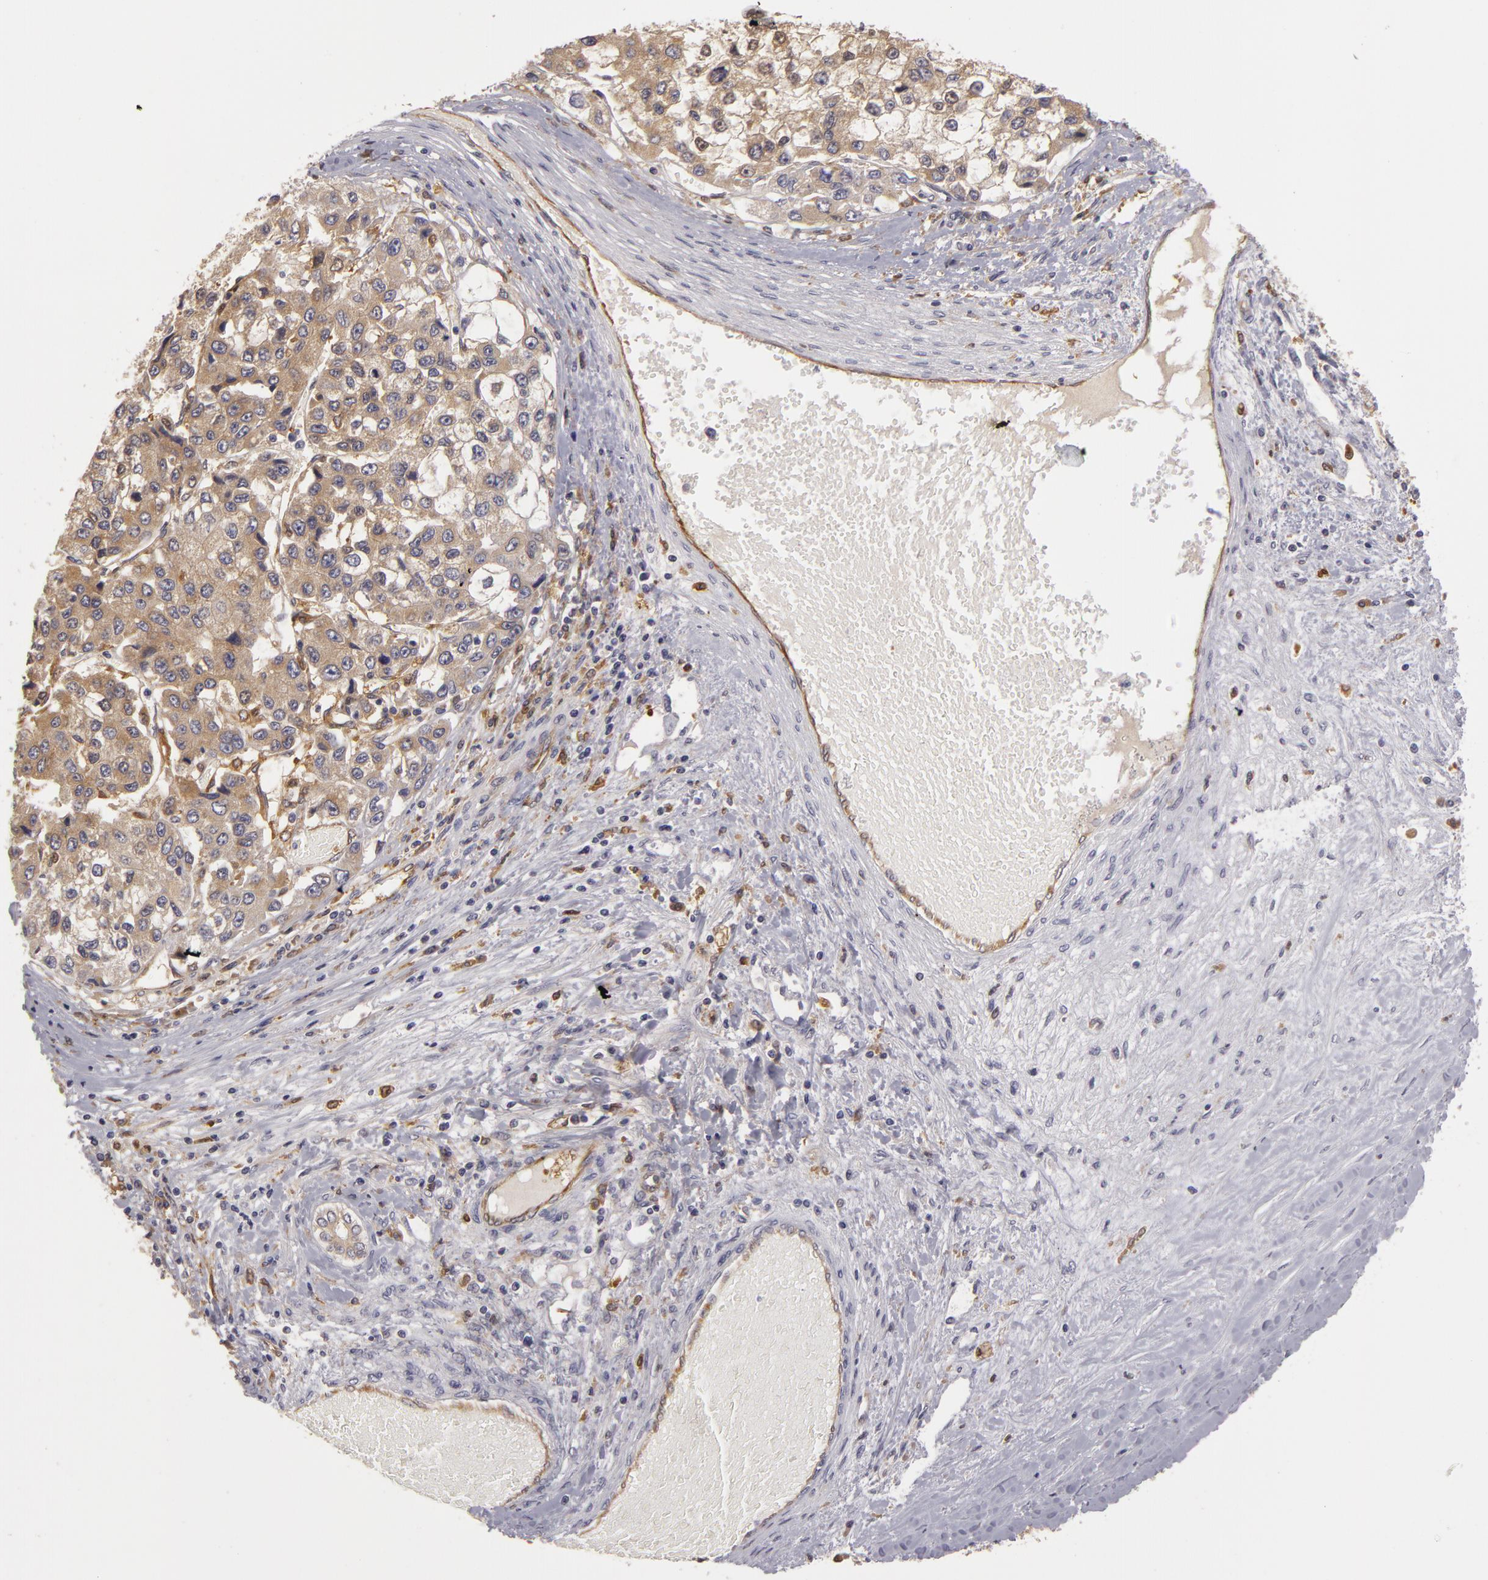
{"staining": {"intensity": "weak", "quantity": ">75%", "location": "cytoplasmic/membranous"}, "tissue": "liver cancer", "cell_type": "Tumor cells", "image_type": "cancer", "snomed": [{"axis": "morphology", "description": "Carcinoma, Hepatocellular, NOS"}, {"axis": "topography", "description": "Liver"}], "caption": "Immunohistochemical staining of hepatocellular carcinoma (liver) shows low levels of weak cytoplasmic/membranous staining in about >75% of tumor cells. Using DAB (brown) and hematoxylin (blue) stains, captured at high magnification using brightfield microscopy.", "gene": "ZNF229", "patient": {"sex": "female", "age": 66}}